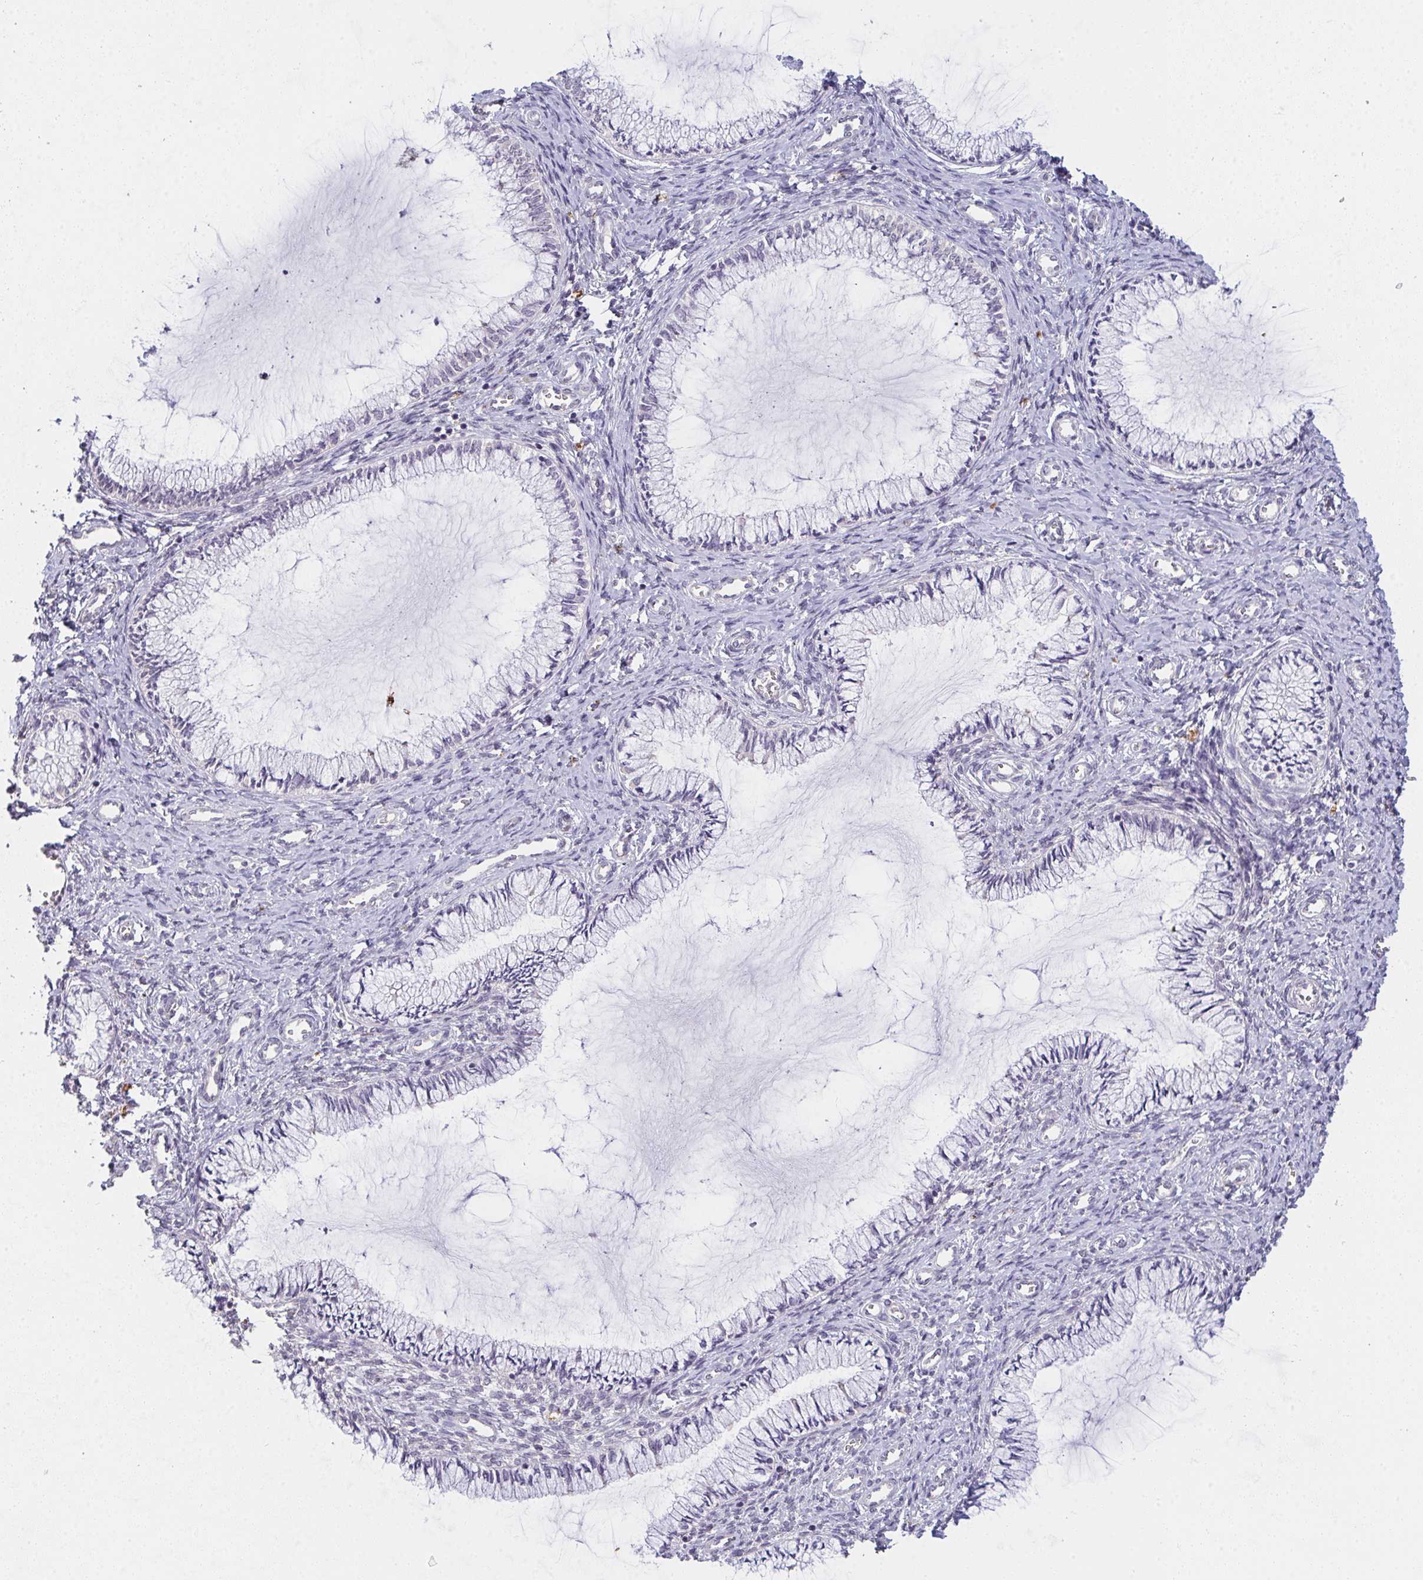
{"staining": {"intensity": "negative", "quantity": "none", "location": "none"}, "tissue": "cervix", "cell_type": "Glandular cells", "image_type": "normal", "snomed": [{"axis": "morphology", "description": "Normal tissue, NOS"}, {"axis": "topography", "description": "Cervix"}], "caption": "Glandular cells are negative for brown protein staining in unremarkable cervix. (Immunohistochemistry (ihc), brightfield microscopy, high magnification).", "gene": "TMEM219", "patient": {"sex": "female", "age": 24}}